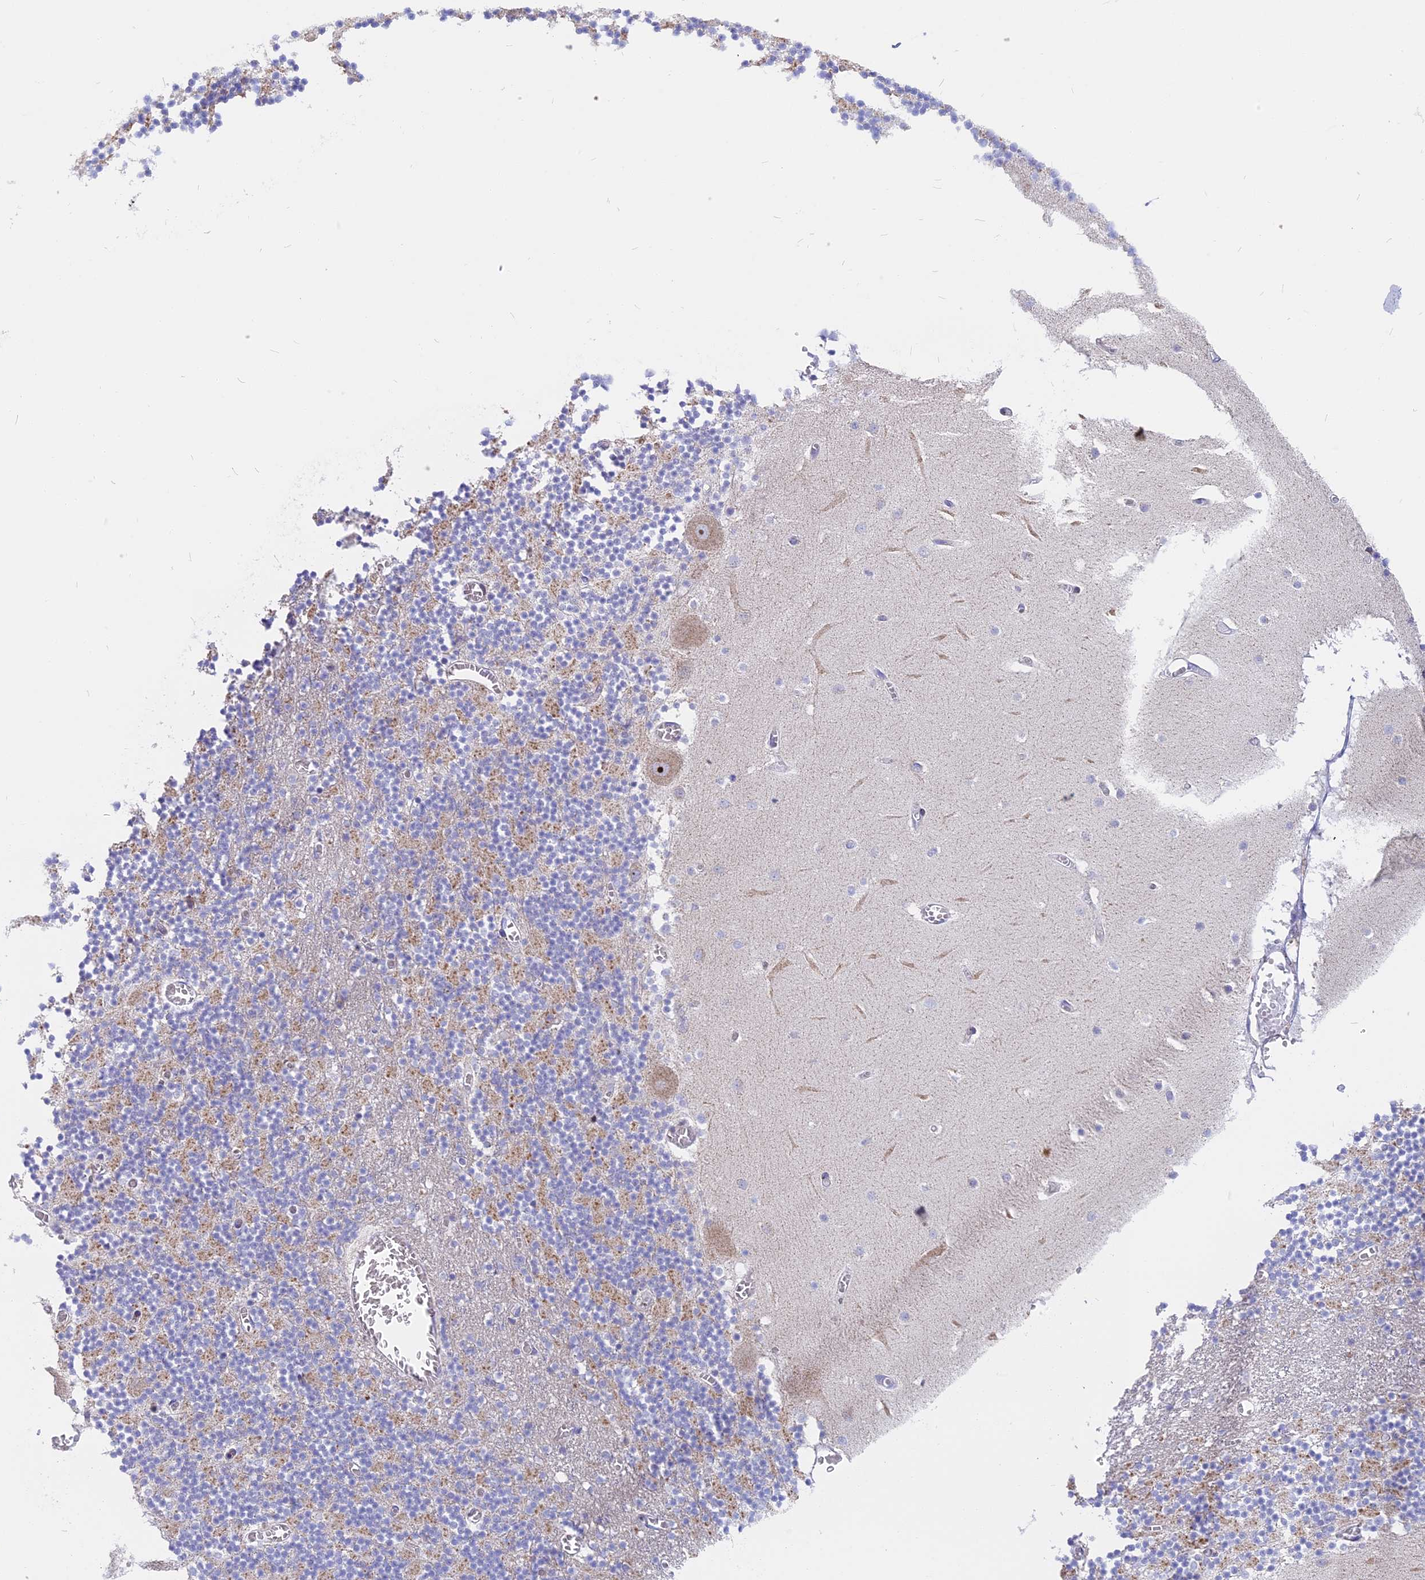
{"staining": {"intensity": "weak", "quantity": "25%-75%", "location": "cytoplasmic/membranous"}, "tissue": "cerebellum", "cell_type": "Cells in granular layer", "image_type": "normal", "snomed": [{"axis": "morphology", "description": "Normal tissue, NOS"}, {"axis": "topography", "description": "Cerebellum"}], "caption": "This photomicrograph shows IHC staining of normal cerebellum, with low weak cytoplasmic/membranous positivity in about 25%-75% of cells in granular layer.", "gene": "DTWD1", "patient": {"sex": "female", "age": 28}}